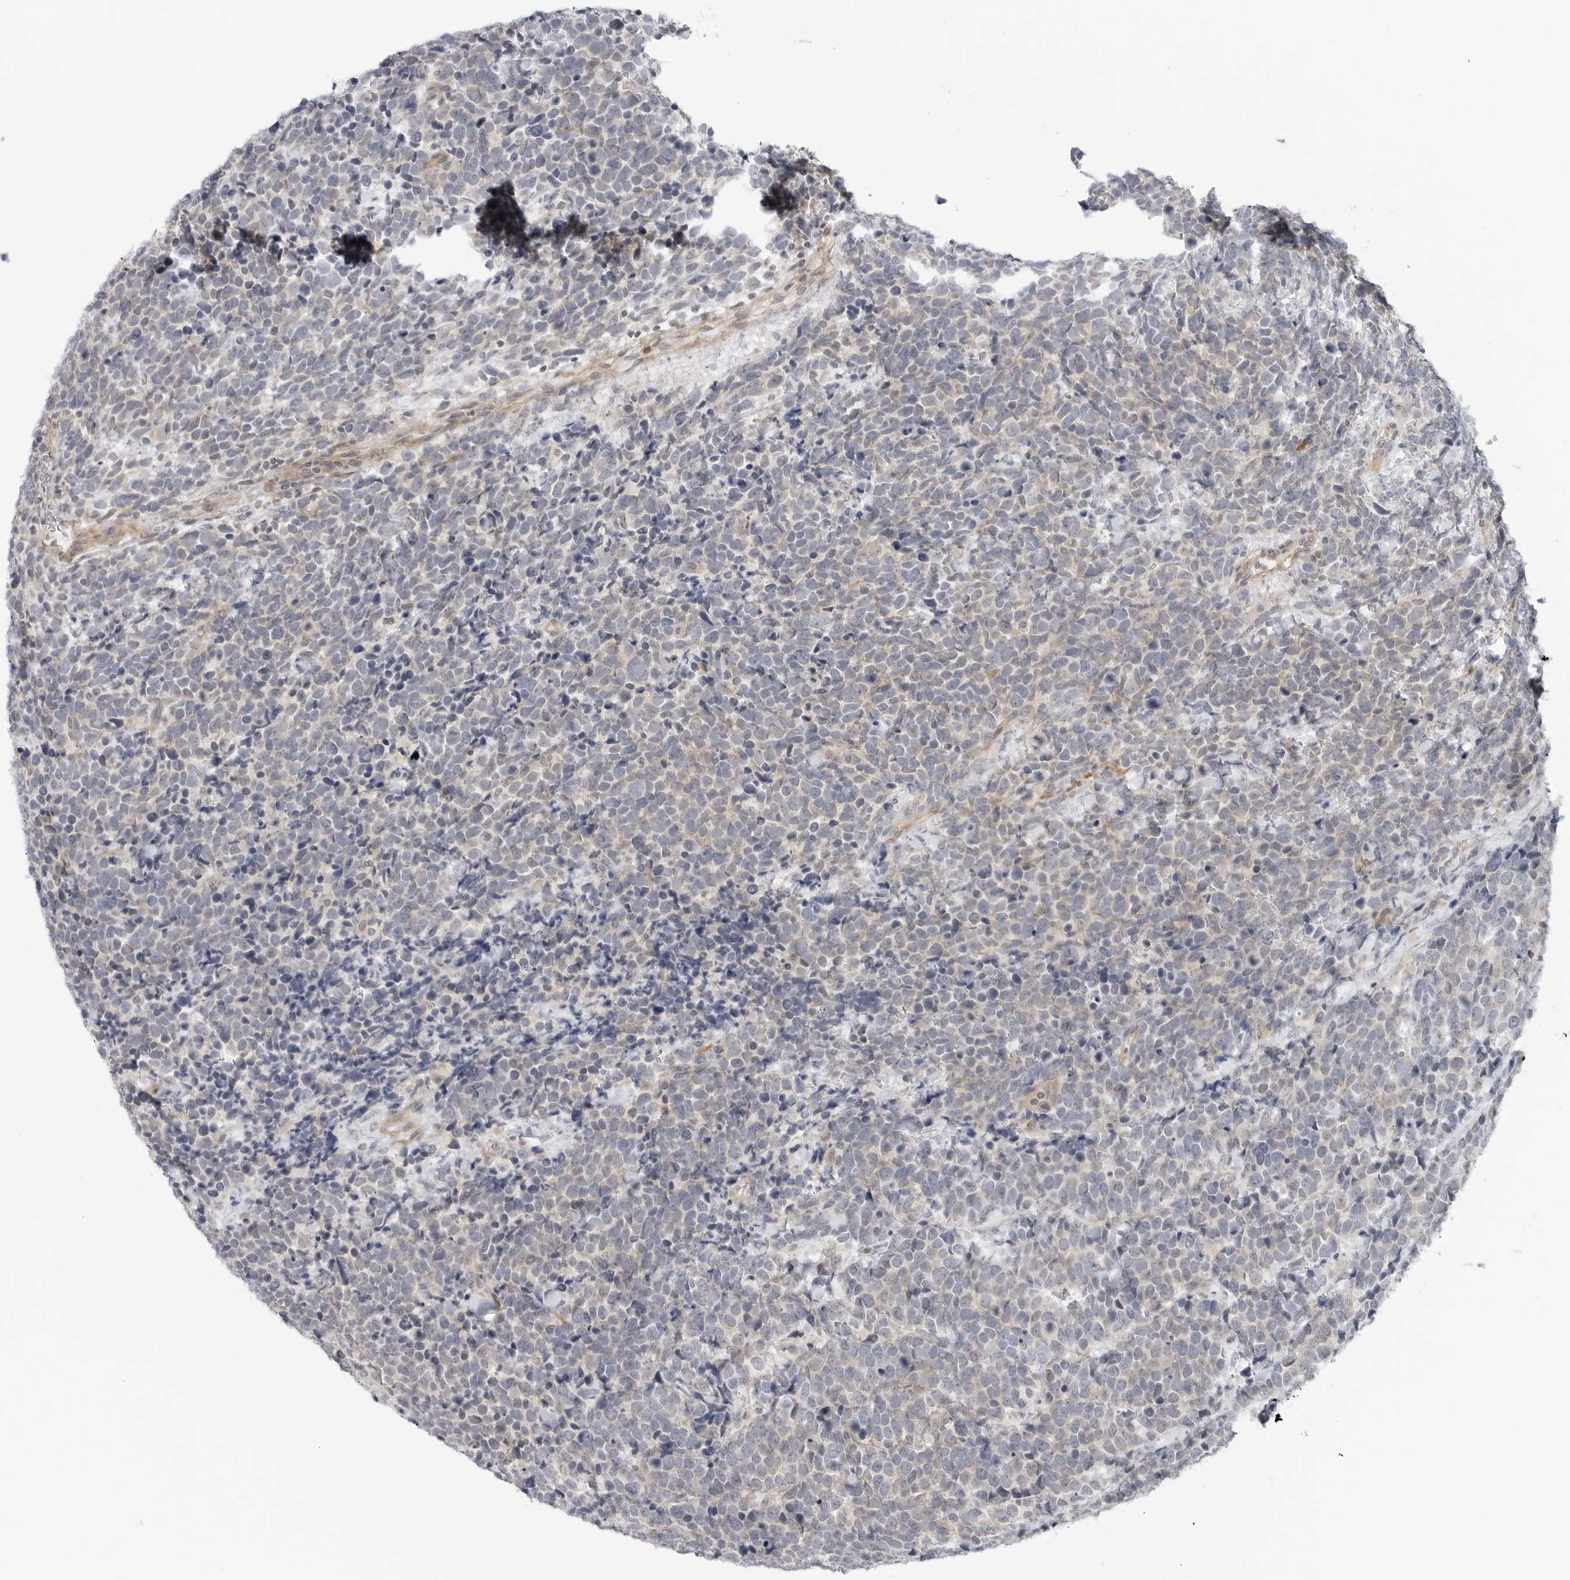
{"staining": {"intensity": "negative", "quantity": "none", "location": "none"}, "tissue": "urothelial cancer", "cell_type": "Tumor cells", "image_type": "cancer", "snomed": [{"axis": "morphology", "description": "Urothelial carcinoma, High grade"}, {"axis": "topography", "description": "Urinary bladder"}], "caption": "Immunohistochemical staining of urothelial cancer reveals no significant positivity in tumor cells.", "gene": "STXBP3", "patient": {"sex": "female", "age": 82}}